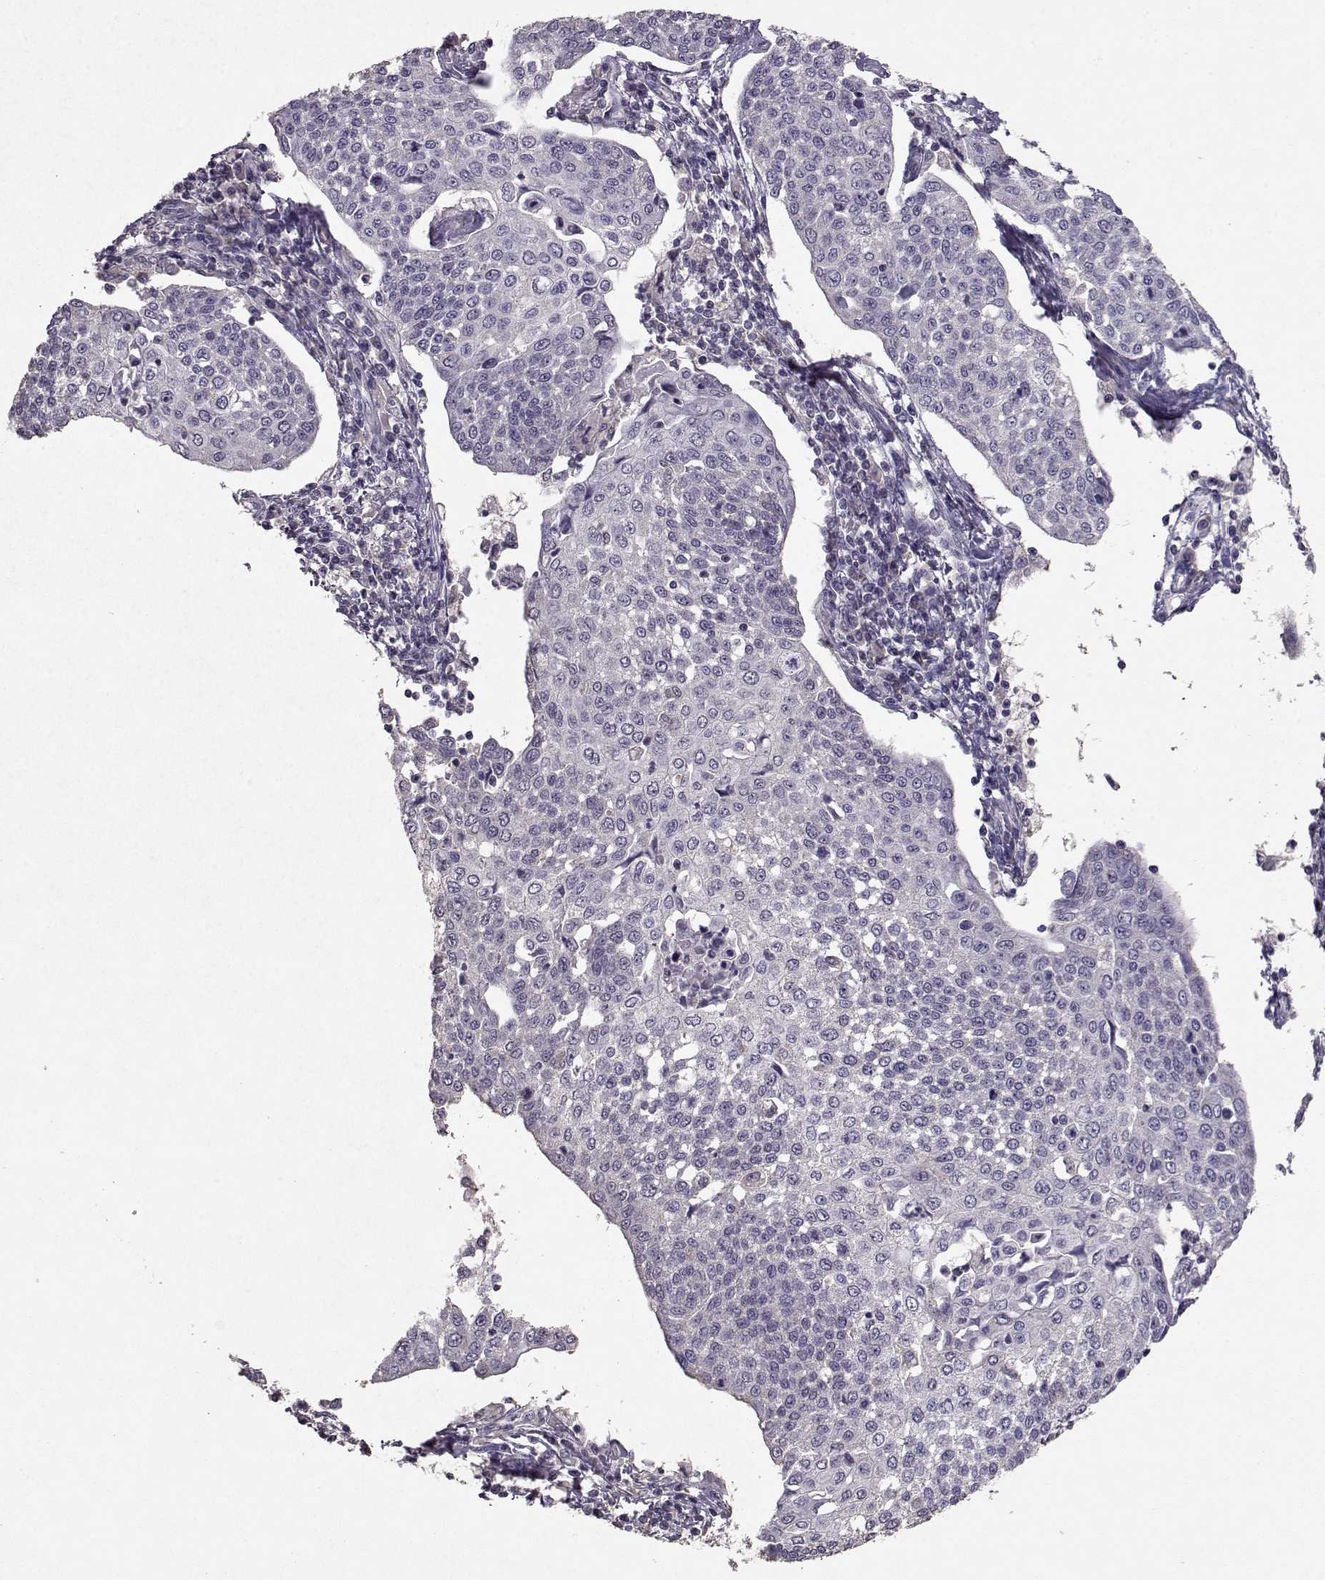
{"staining": {"intensity": "negative", "quantity": "none", "location": "none"}, "tissue": "cervical cancer", "cell_type": "Tumor cells", "image_type": "cancer", "snomed": [{"axis": "morphology", "description": "Squamous cell carcinoma, NOS"}, {"axis": "topography", "description": "Cervix"}], "caption": "Tumor cells are negative for brown protein staining in cervical cancer (squamous cell carcinoma).", "gene": "PMCH", "patient": {"sex": "female", "age": 34}}